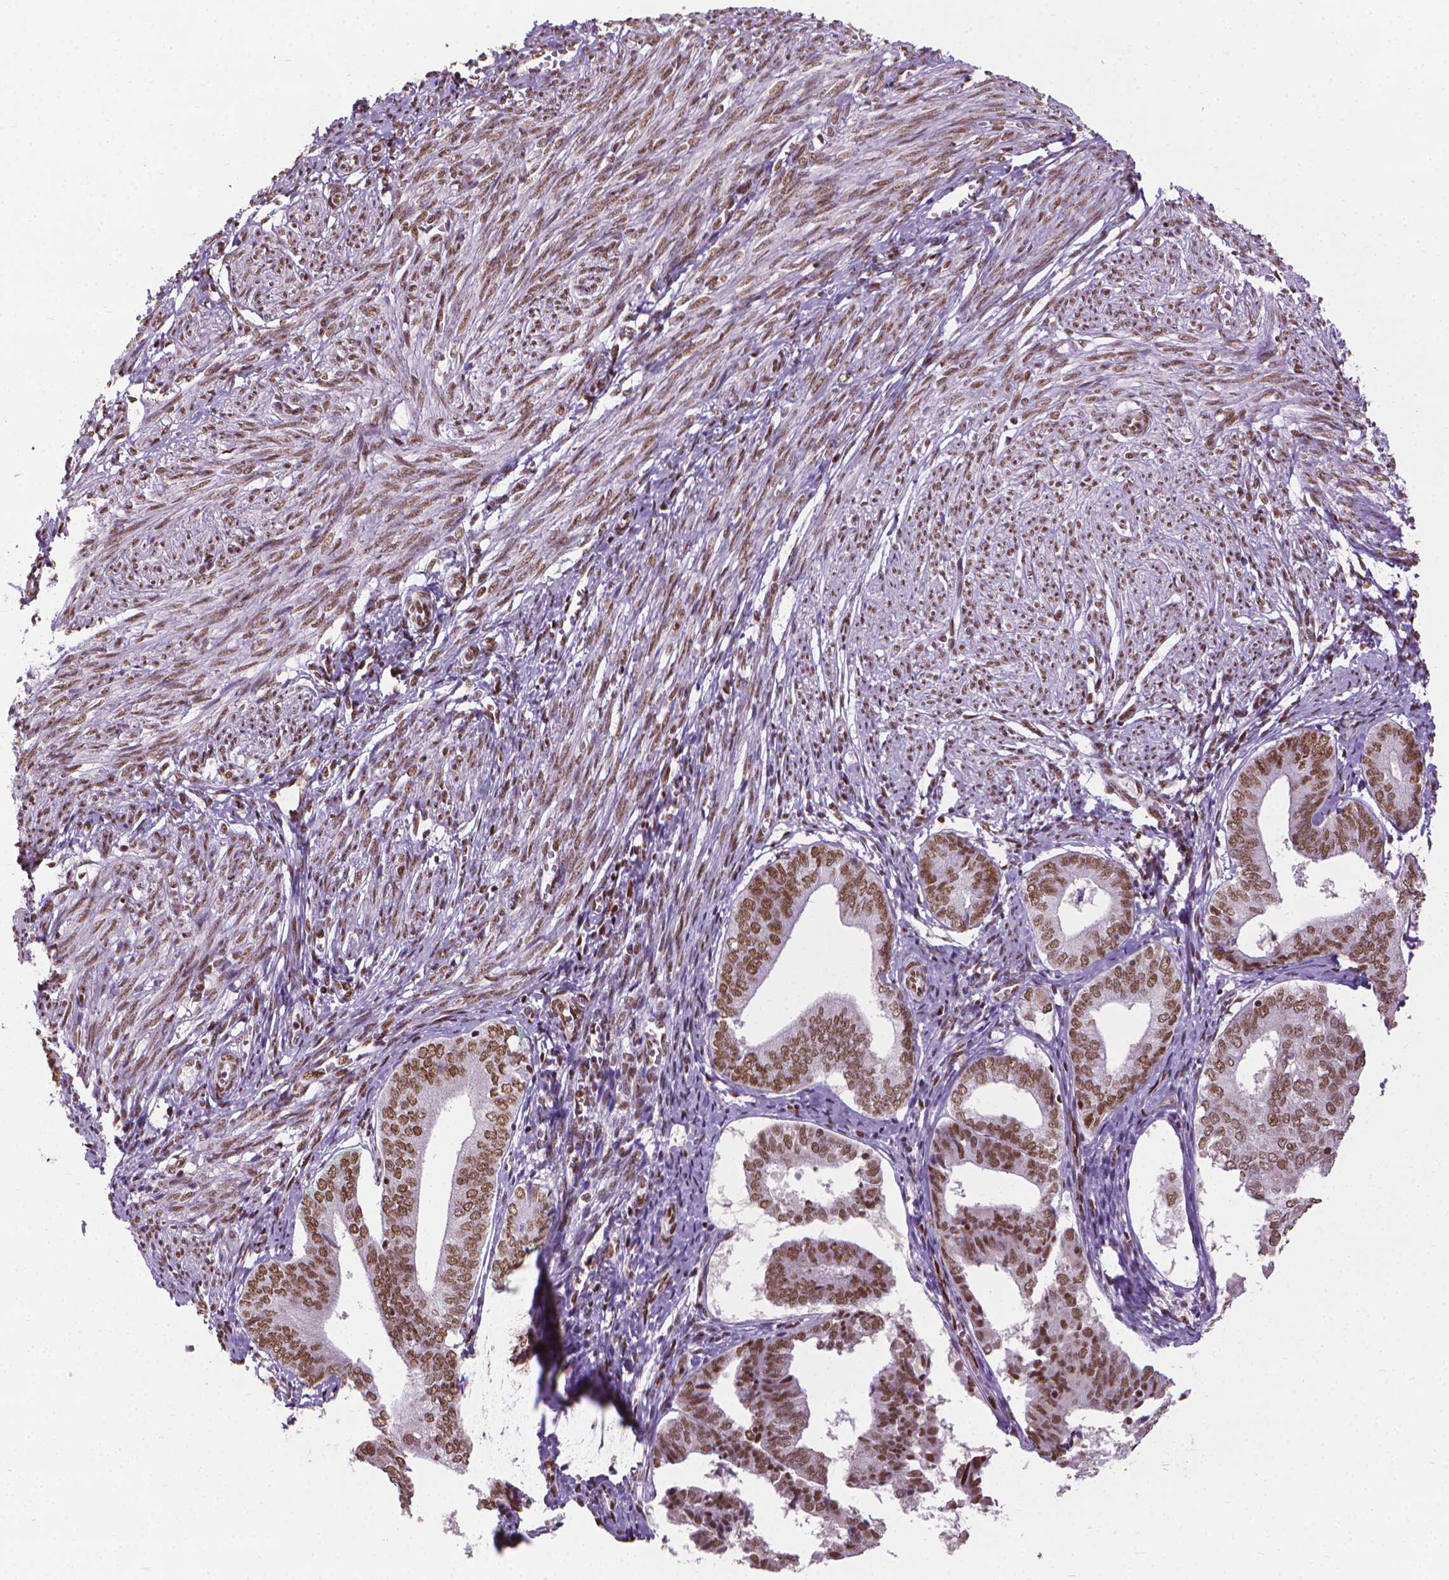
{"staining": {"intensity": "strong", "quantity": ">75%", "location": "nuclear"}, "tissue": "endometrium", "cell_type": "Cells in endometrial stroma", "image_type": "normal", "snomed": [{"axis": "morphology", "description": "Normal tissue, NOS"}, {"axis": "topography", "description": "Endometrium"}], "caption": "The micrograph displays immunohistochemical staining of normal endometrium. There is strong nuclear expression is seen in about >75% of cells in endometrial stroma.", "gene": "AKAP8", "patient": {"sex": "female", "age": 50}}